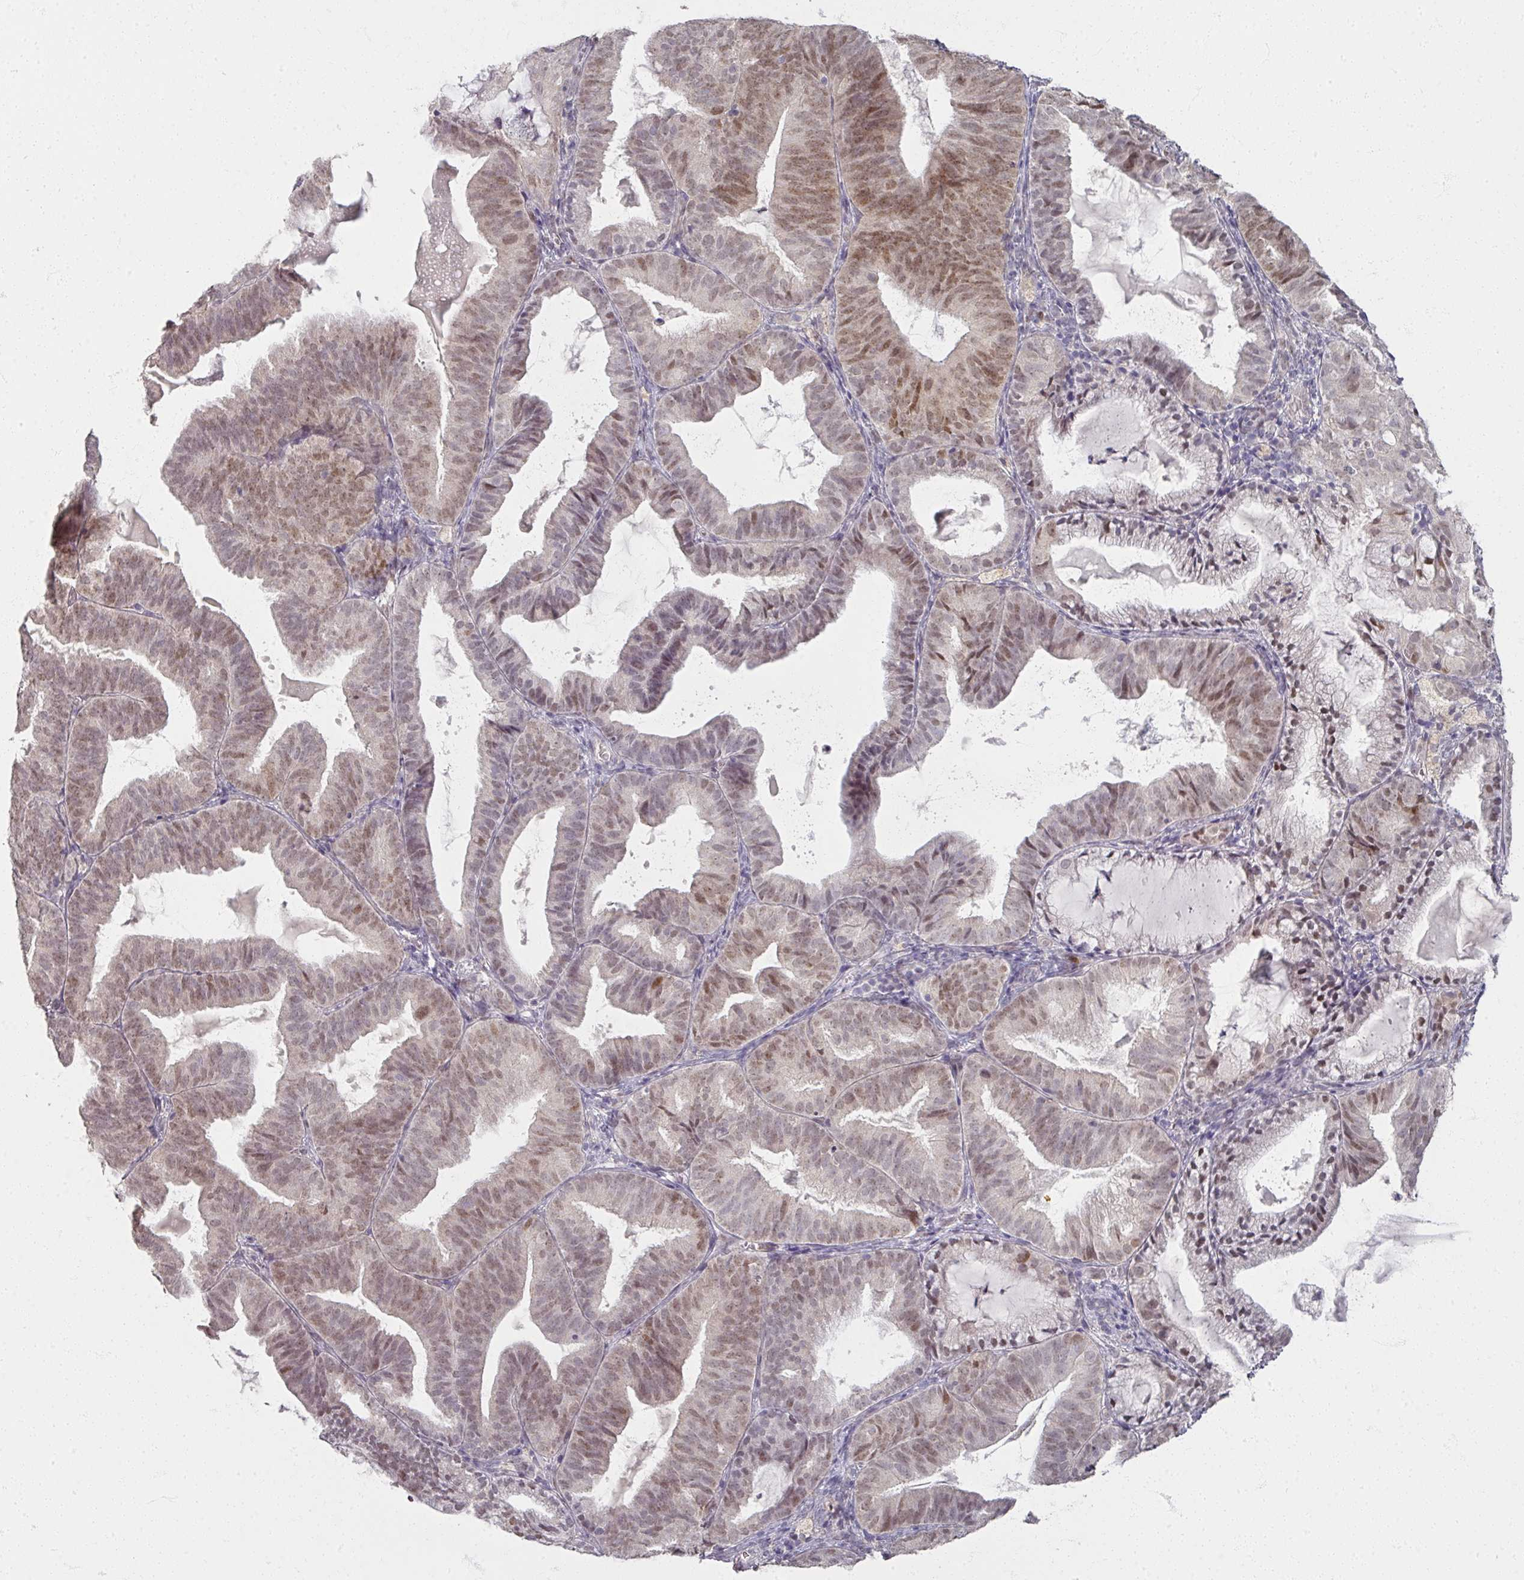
{"staining": {"intensity": "moderate", "quantity": "<25%", "location": "nuclear"}, "tissue": "endometrial cancer", "cell_type": "Tumor cells", "image_type": "cancer", "snomed": [{"axis": "morphology", "description": "Adenocarcinoma, NOS"}, {"axis": "topography", "description": "Endometrium"}], "caption": "This histopathology image shows adenocarcinoma (endometrial) stained with immunohistochemistry to label a protein in brown. The nuclear of tumor cells show moderate positivity for the protein. Nuclei are counter-stained blue.", "gene": "SOX11", "patient": {"sex": "female", "age": 80}}